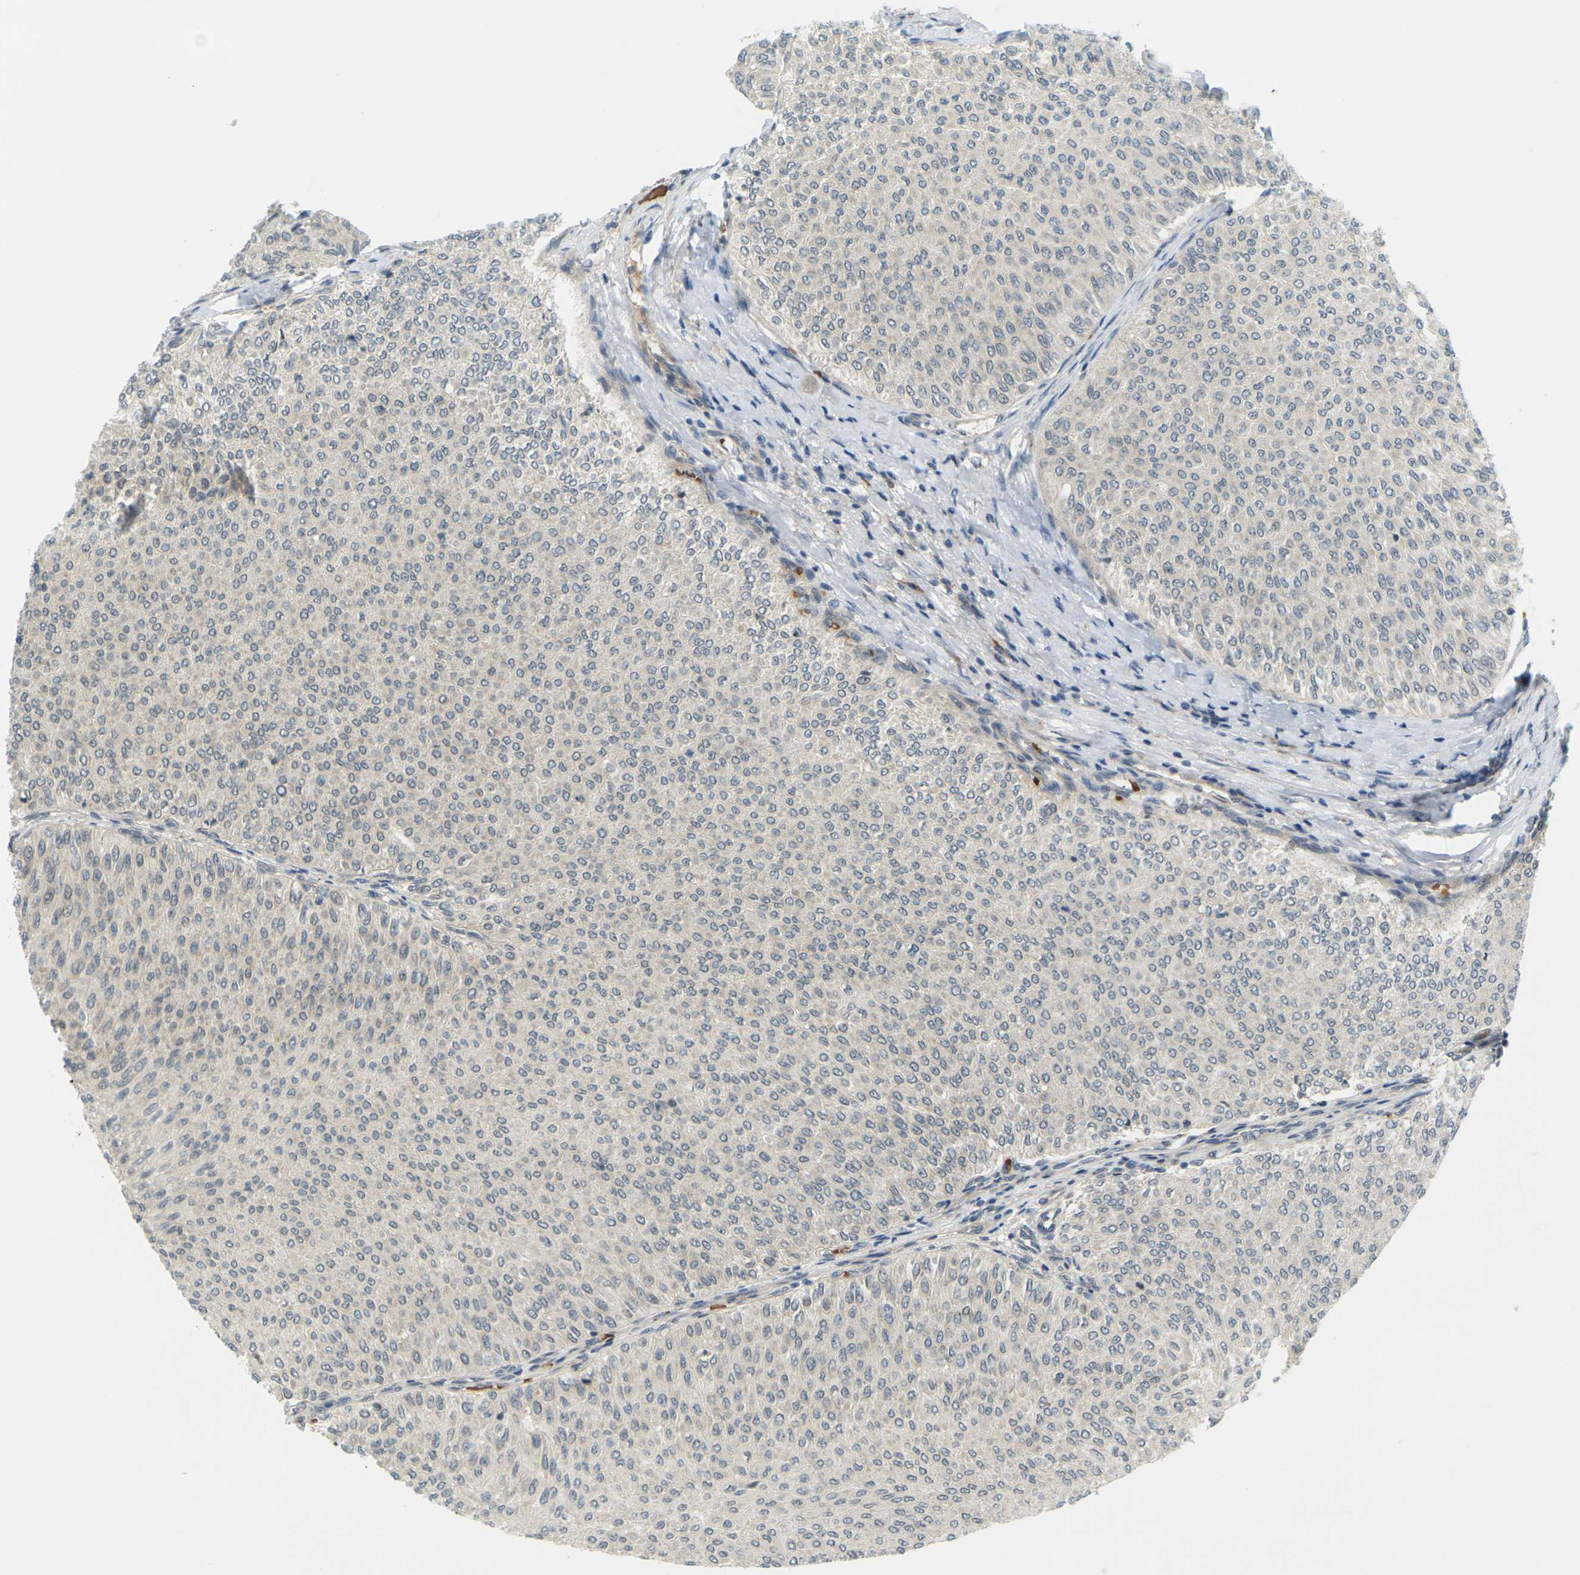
{"staining": {"intensity": "weak", "quantity": ">75%", "location": "cytoplasmic/membranous"}, "tissue": "urothelial cancer", "cell_type": "Tumor cells", "image_type": "cancer", "snomed": [{"axis": "morphology", "description": "Urothelial carcinoma, Low grade"}, {"axis": "topography", "description": "Urinary bladder"}], "caption": "Brown immunohistochemical staining in human urothelial carcinoma (low-grade) reveals weak cytoplasmic/membranous expression in about >75% of tumor cells. The staining was performed using DAB, with brown indicating positive protein expression. Nuclei are stained blue with hematoxylin.", "gene": "SOCS6", "patient": {"sex": "male", "age": 78}}